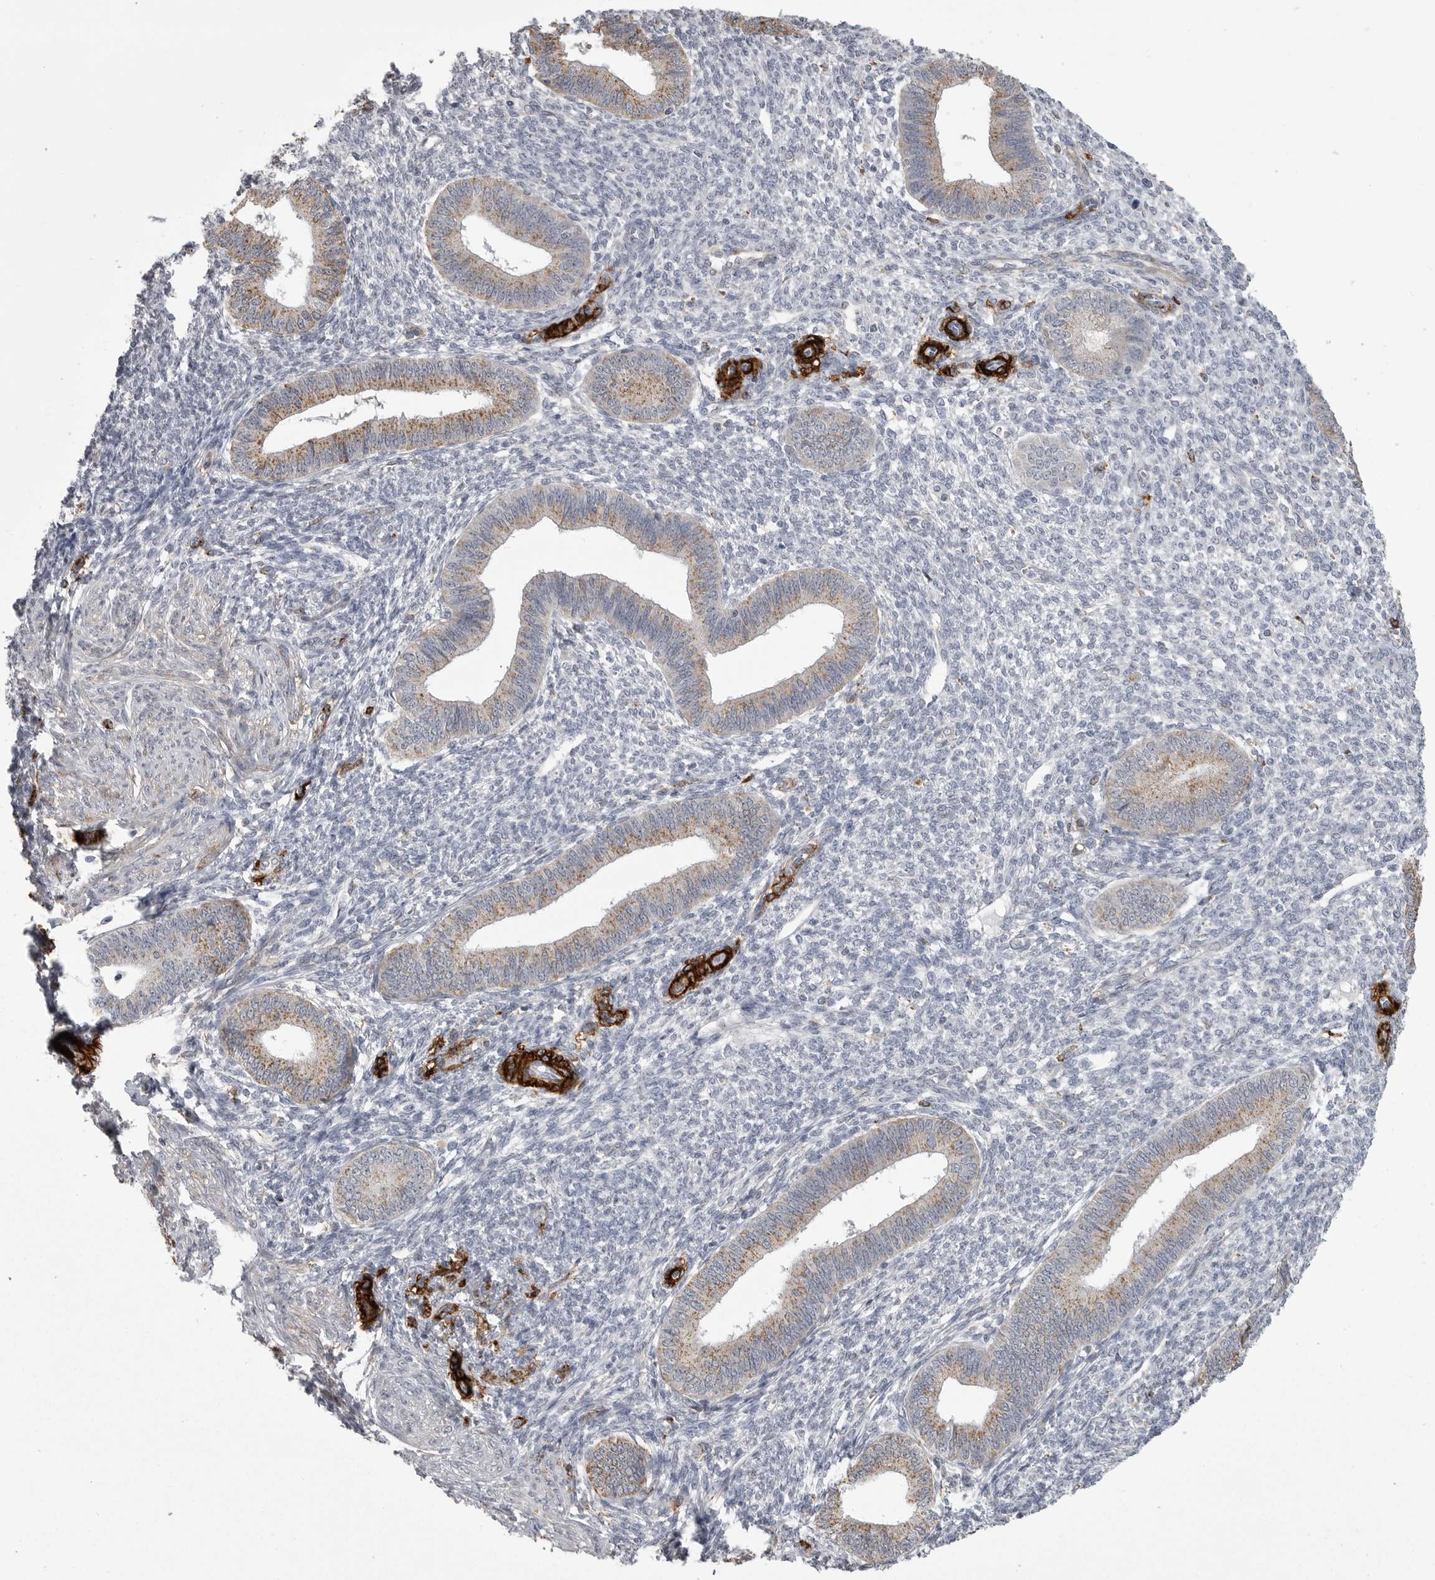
{"staining": {"intensity": "negative", "quantity": "none", "location": "none"}, "tissue": "endometrium", "cell_type": "Cells in endometrial stroma", "image_type": "normal", "snomed": [{"axis": "morphology", "description": "Normal tissue, NOS"}, {"axis": "topography", "description": "Endometrium"}], "caption": "This is a histopathology image of immunohistochemistry (IHC) staining of benign endometrium, which shows no expression in cells in endometrial stroma.", "gene": "AOC3", "patient": {"sex": "female", "age": 46}}